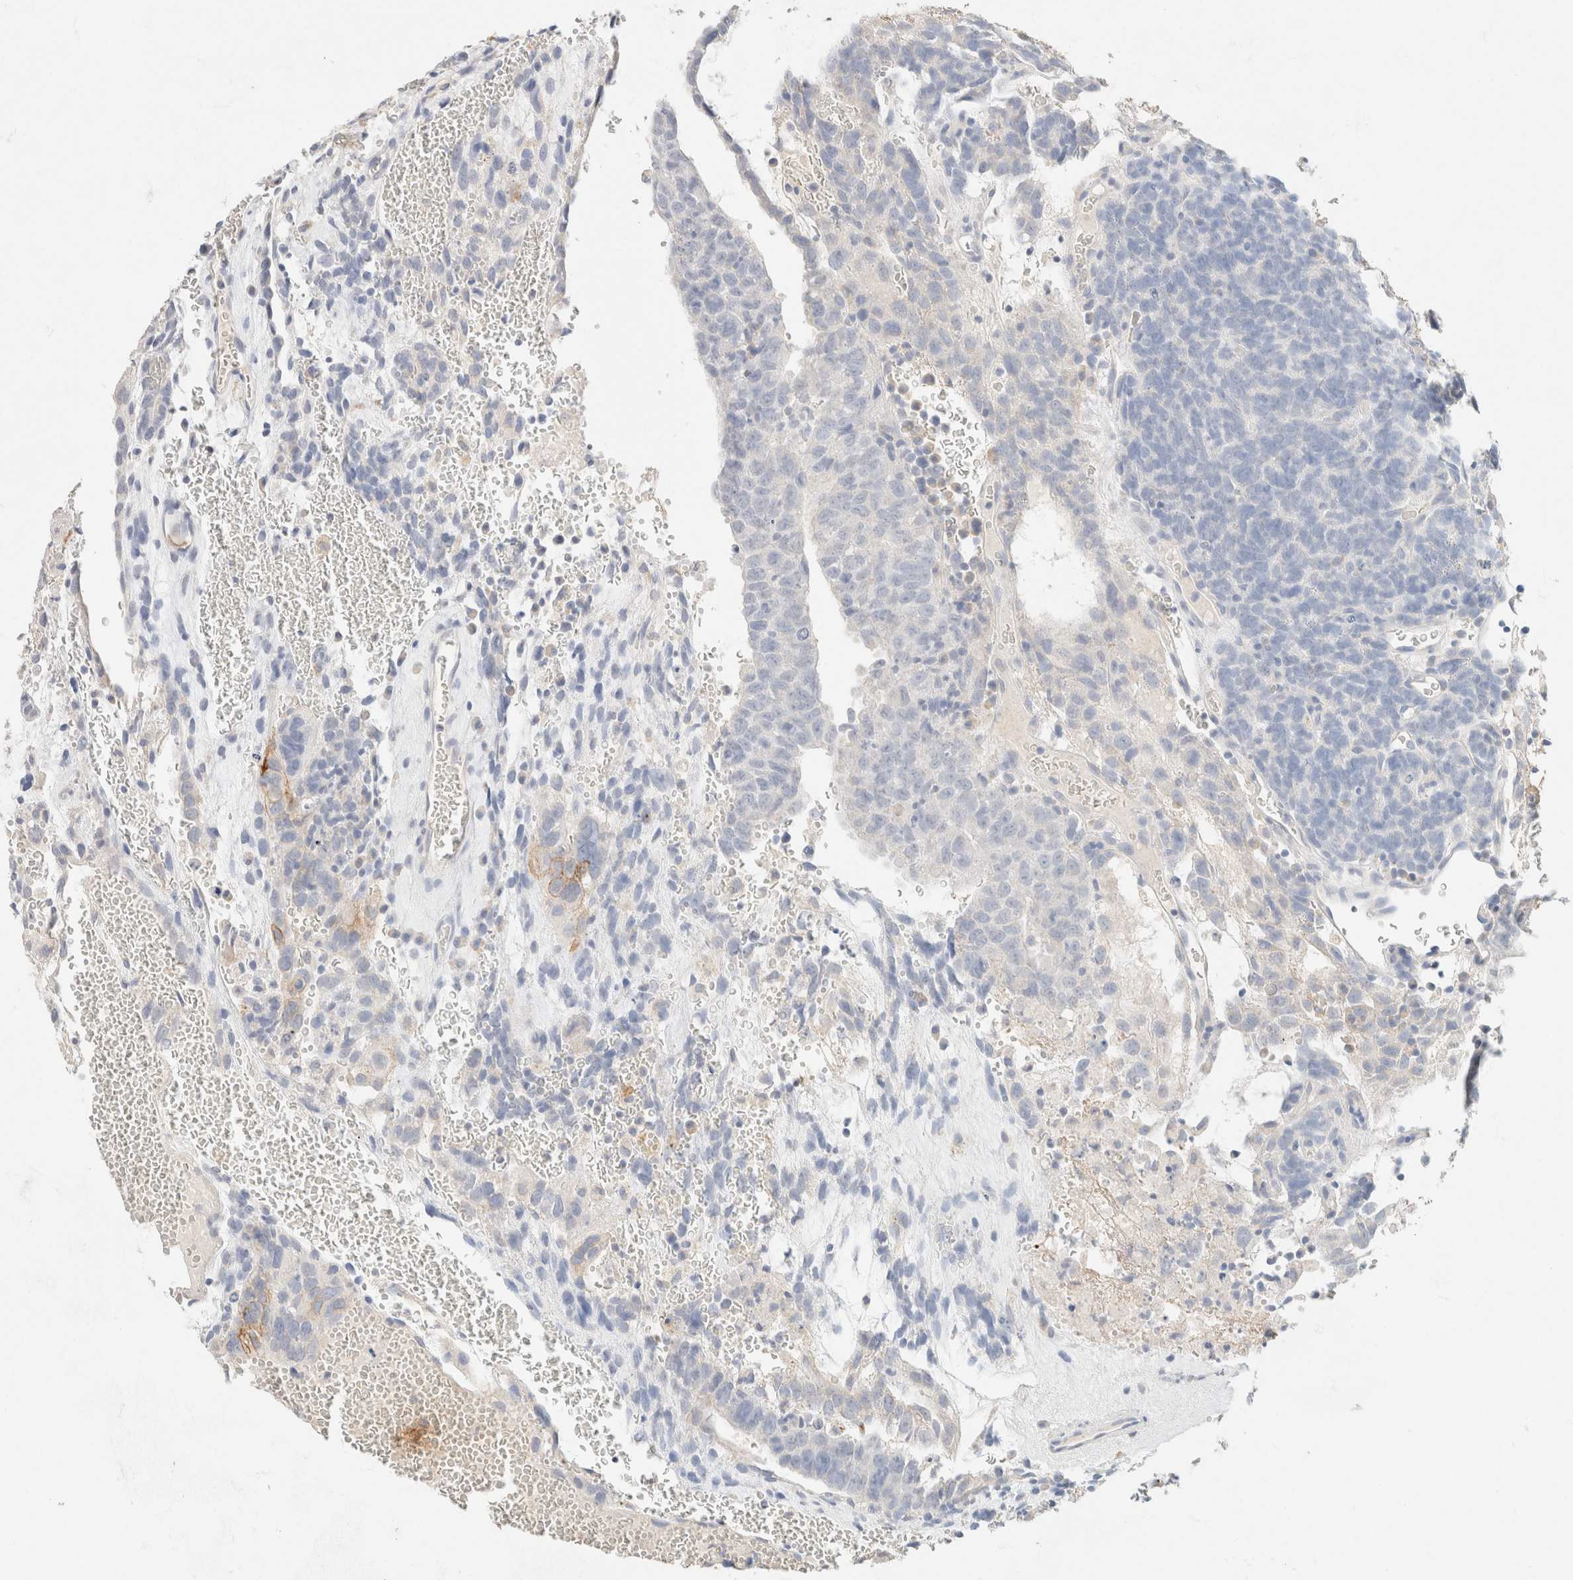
{"staining": {"intensity": "negative", "quantity": "none", "location": "none"}, "tissue": "testis cancer", "cell_type": "Tumor cells", "image_type": "cancer", "snomed": [{"axis": "morphology", "description": "Seminoma, NOS"}, {"axis": "morphology", "description": "Carcinoma, Embryonal, NOS"}, {"axis": "topography", "description": "Testis"}], "caption": "Tumor cells show no significant protein staining in testis cancer (seminoma).", "gene": "CA12", "patient": {"sex": "male", "age": 52}}